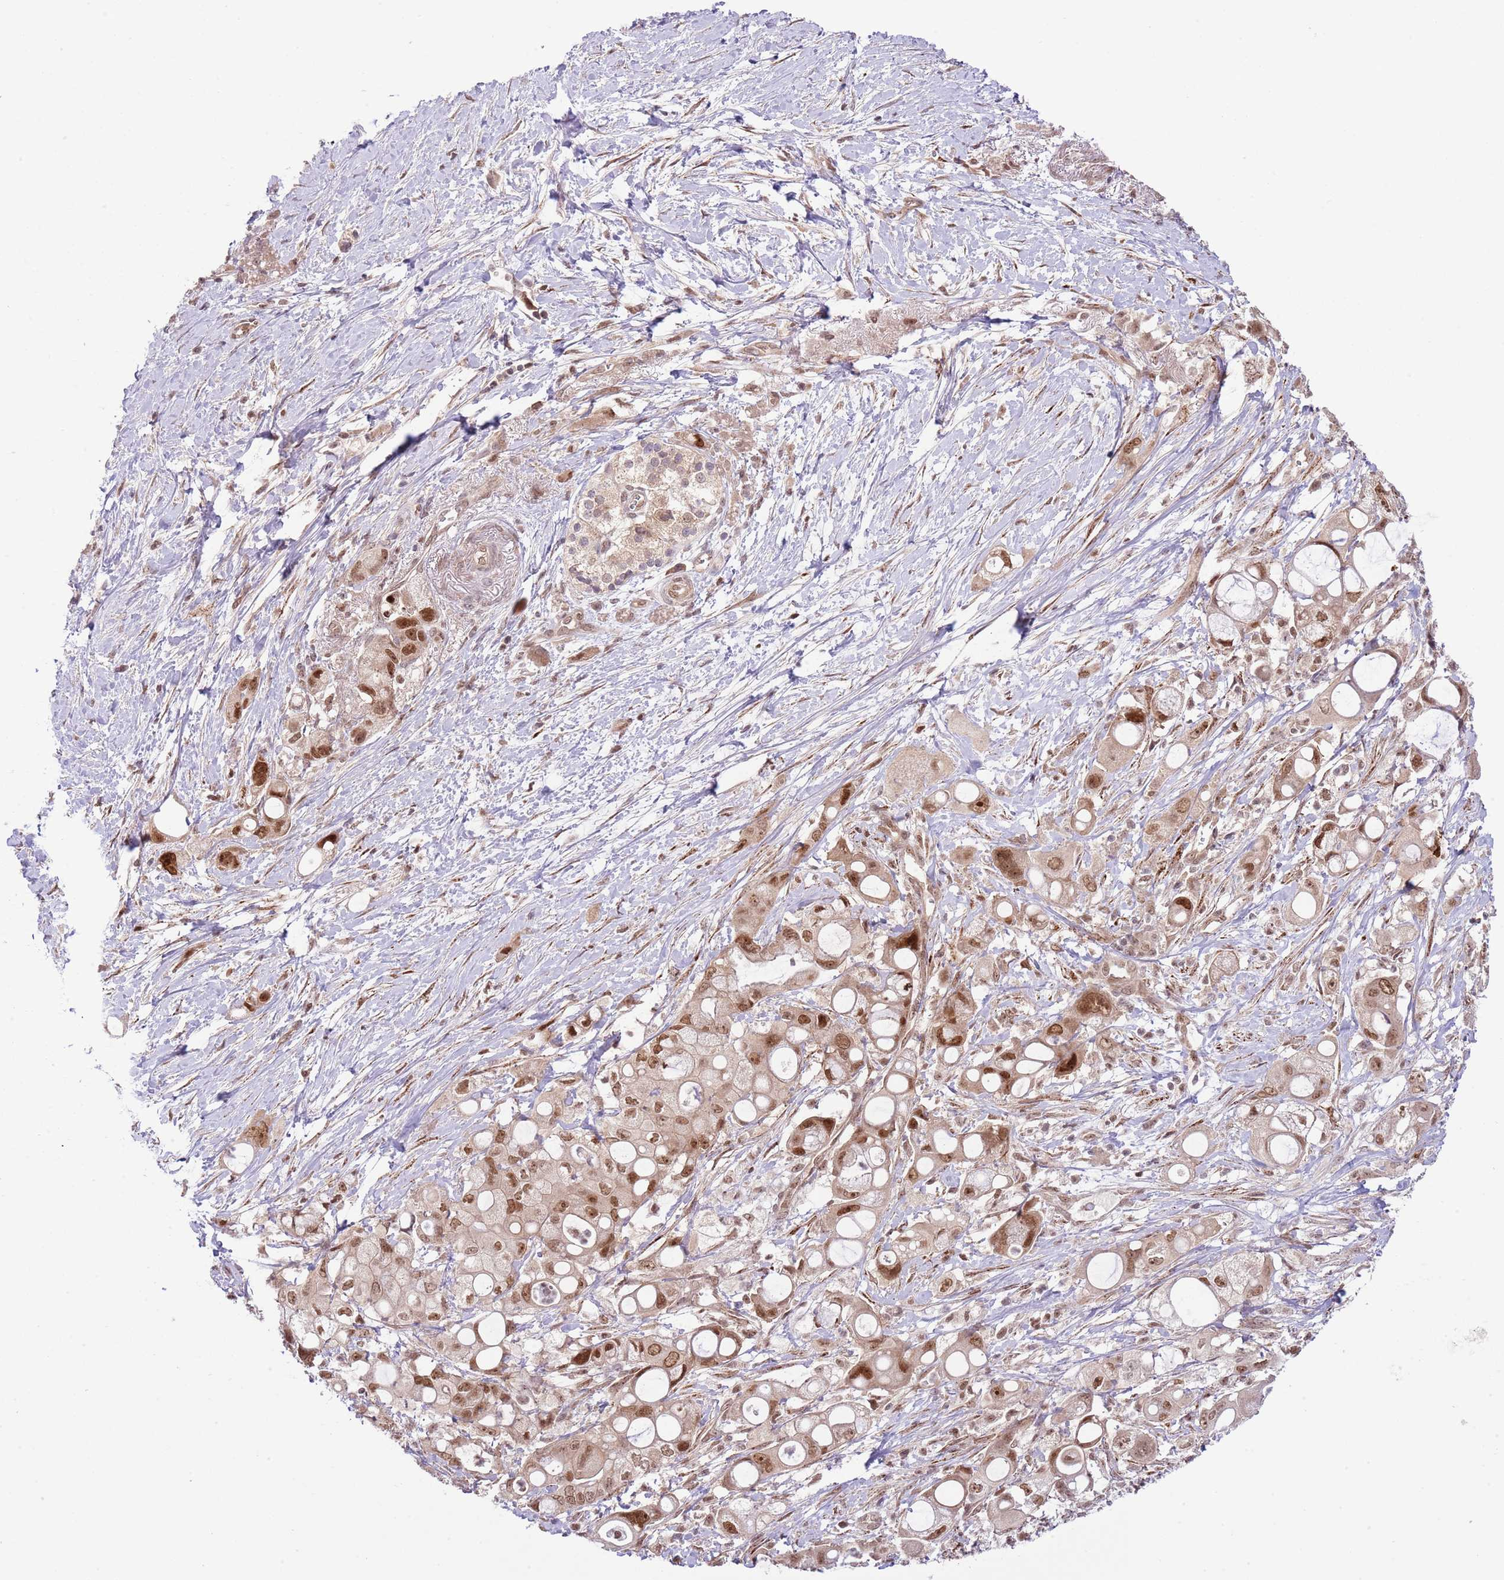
{"staining": {"intensity": "strong", "quantity": "25%-75%", "location": "nuclear"}, "tissue": "pancreatic cancer", "cell_type": "Tumor cells", "image_type": "cancer", "snomed": [{"axis": "morphology", "description": "Adenocarcinoma, NOS"}, {"axis": "topography", "description": "Pancreas"}], "caption": "The image exhibits immunohistochemical staining of pancreatic cancer. There is strong nuclear expression is appreciated in about 25%-75% of tumor cells.", "gene": "CHD1", "patient": {"sex": "male", "age": 68}}